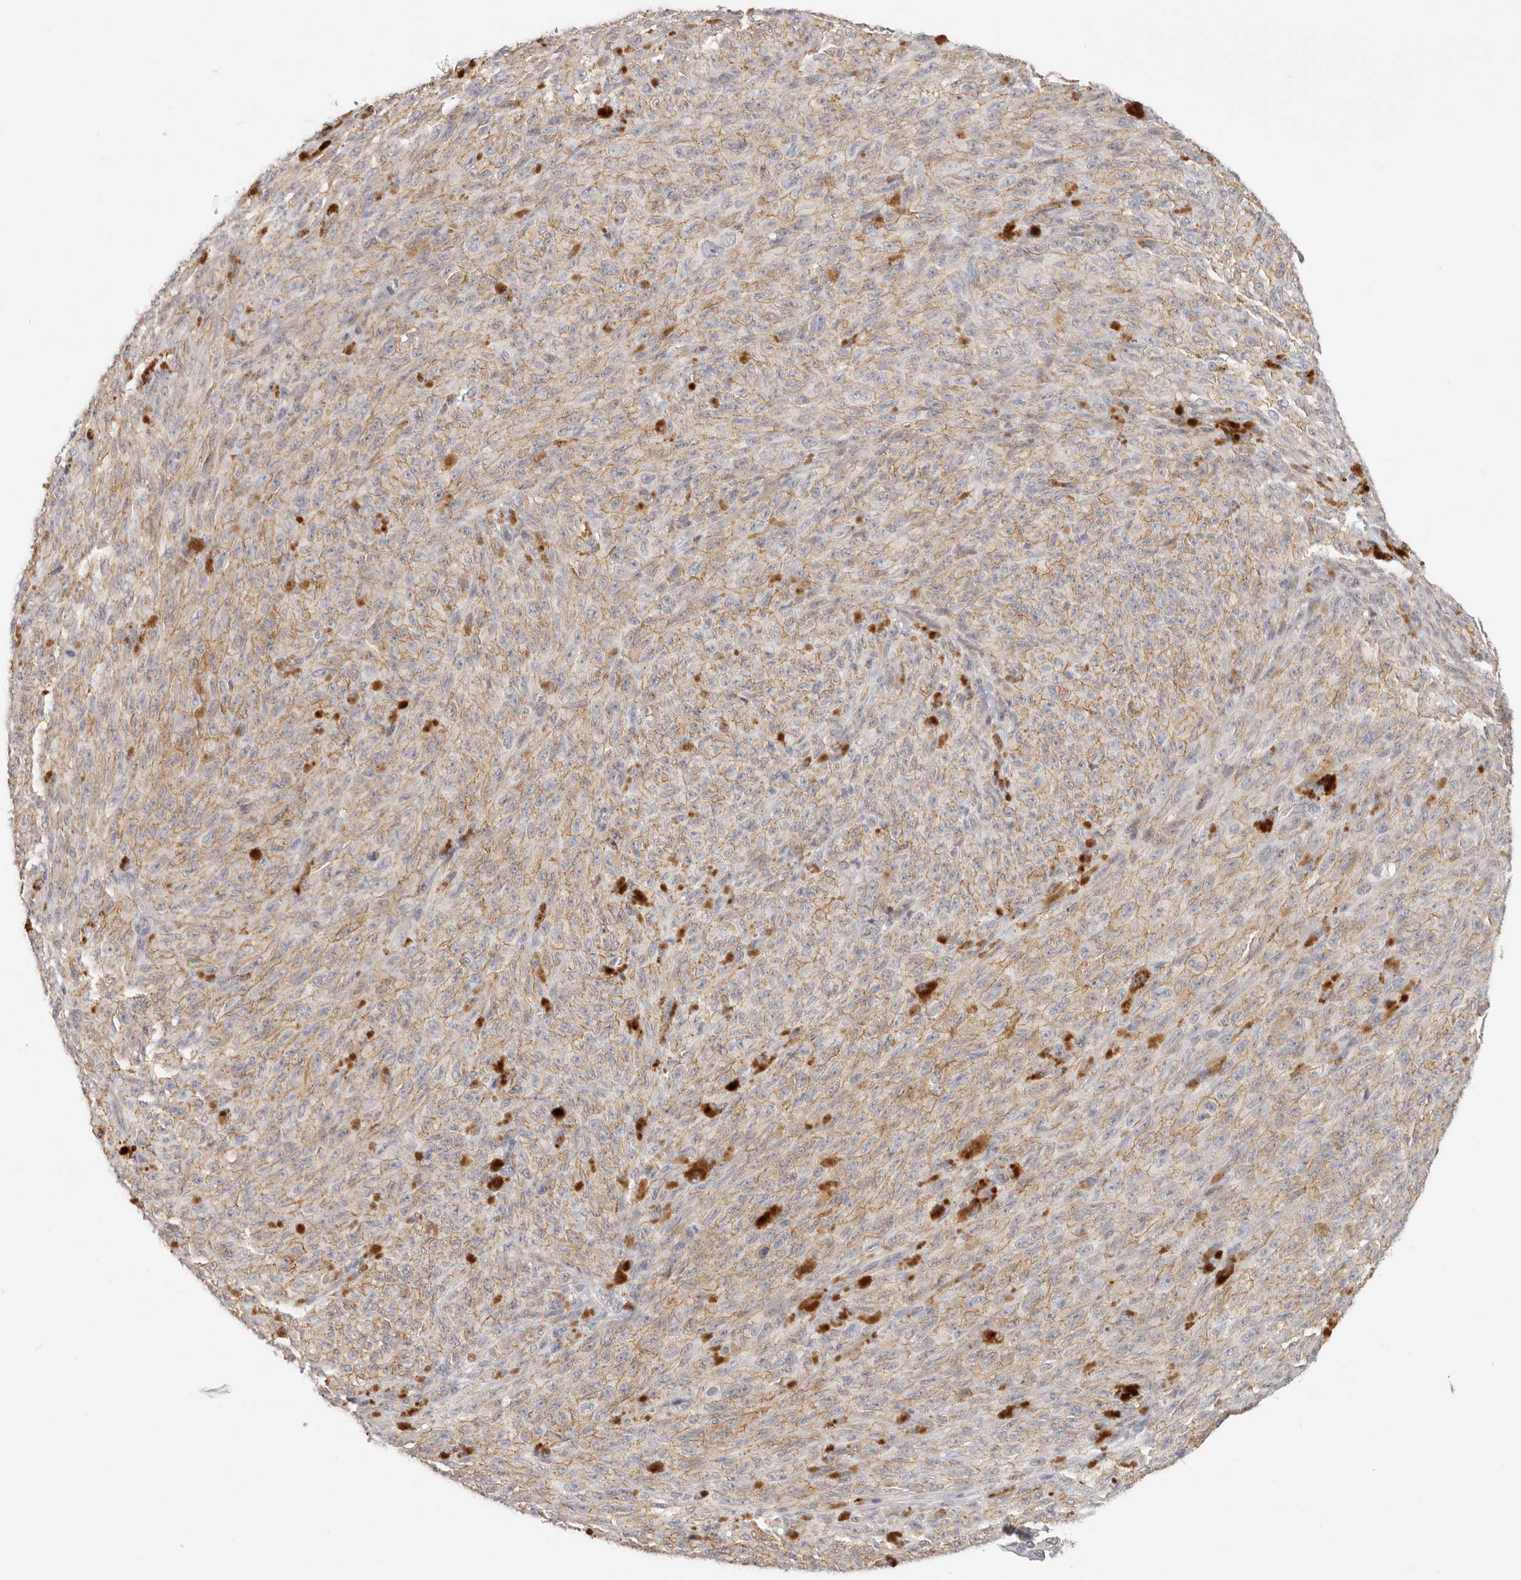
{"staining": {"intensity": "weak", "quantity": ">75%", "location": "cytoplasmic/membranous"}, "tissue": "melanoma", "cell_type": "Tumor cells", "image_type": "cancer", "snomed": [{"axis": "morphology", "description": "Malignant melanoma, NOS"}, {"axis": "topography", "description": "Skin"}], "caption": "Tumor cells display low levels of weak cytoplasmic/membranous expression in about >75% of cells in melanoma.", "gene": "ANXA9", "patient": {"sex": "female", "age": 82}}